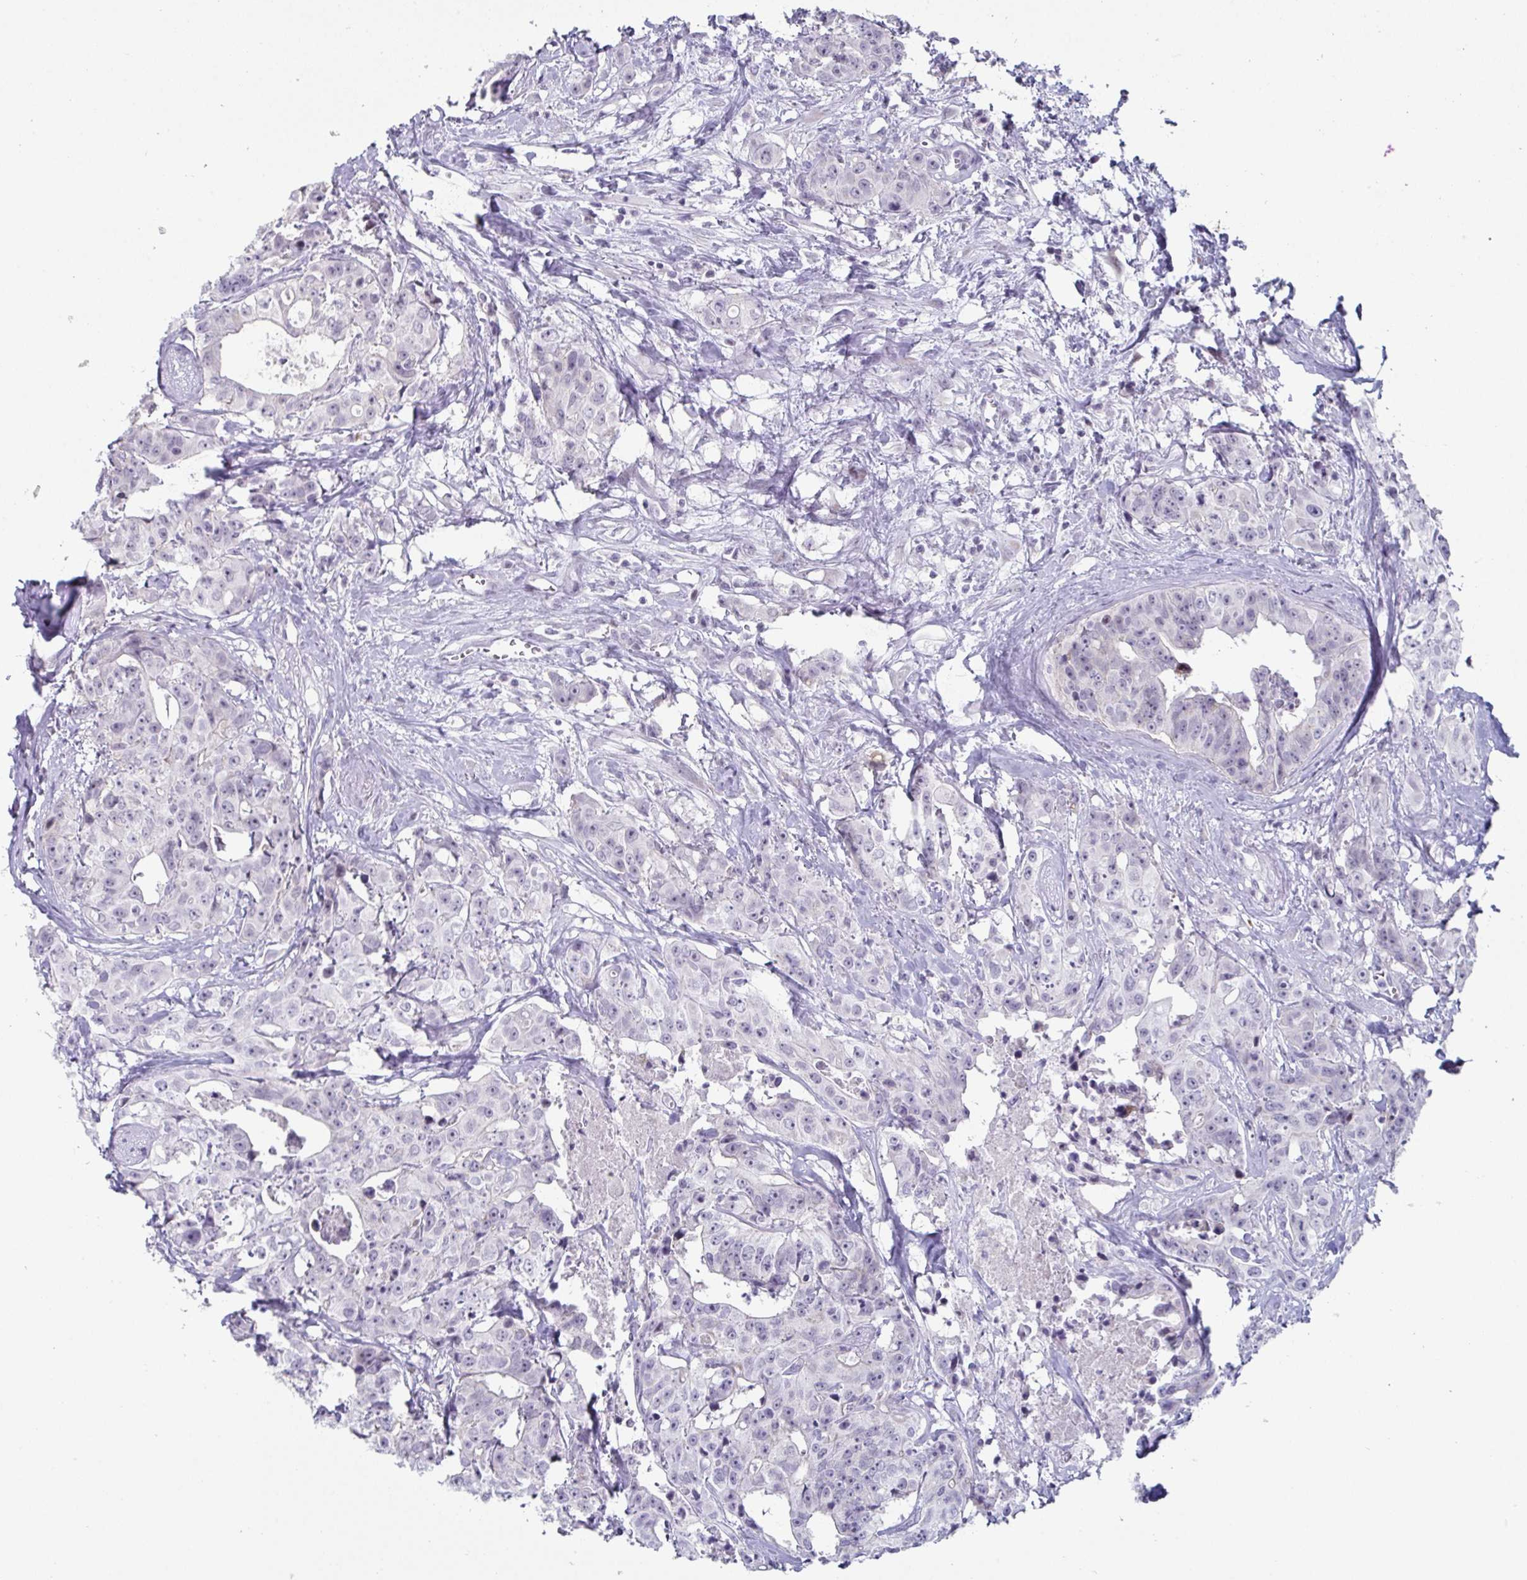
{"staining": {"intensity": "negative", "quantity": "none", "location": "none"}, "tissue": "colorectal cancer", "cell_type": "Tumor cells", "image_type": "cancer", "snomed": [{"axis": "morphology", "description": "Adenocarcinoma, NOS"}, {"axis": "topography", "description": "Rectum"}], "caption": "Tumor cells show no significant positivity in adenocarcinoma (colorectal).", "gene": "VSIG10L", "patient": {"sex": "female", "age": 62}}